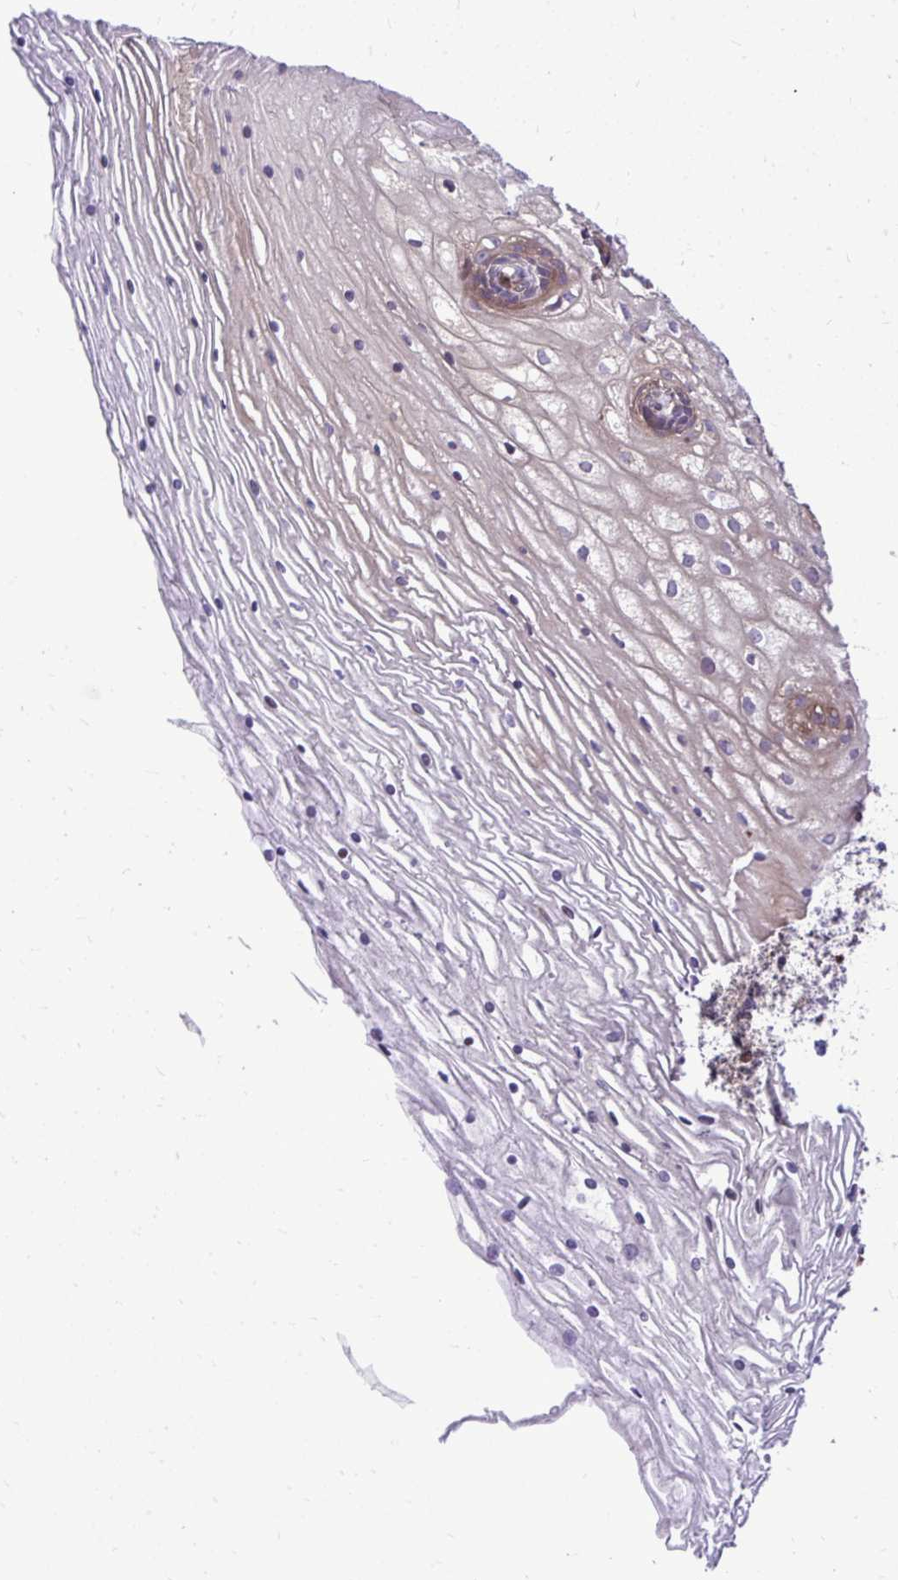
{"staining": {"intensity": "weak", "quantity": "<25%", "location": "cytoplasmic/membranous"}, "tissue": "cervix", "cell_type": "Glandular cells", "image_type": "normal", "snomed": [{"axis": "morphology", "description": "Normal tissue, NOS"}, {"axis": "topography", "description": "Cervix"}], "caption": "Protein analysis of unremarkable cervix exhibits no significant positivity in glandular cells. (Stains: DAB IHC with hematoxylin counter stain, Microscopy: brightfield microscopy at high magnification).", "gene": "PAIP2", "patient": {"sex": "female", "age": 36}}